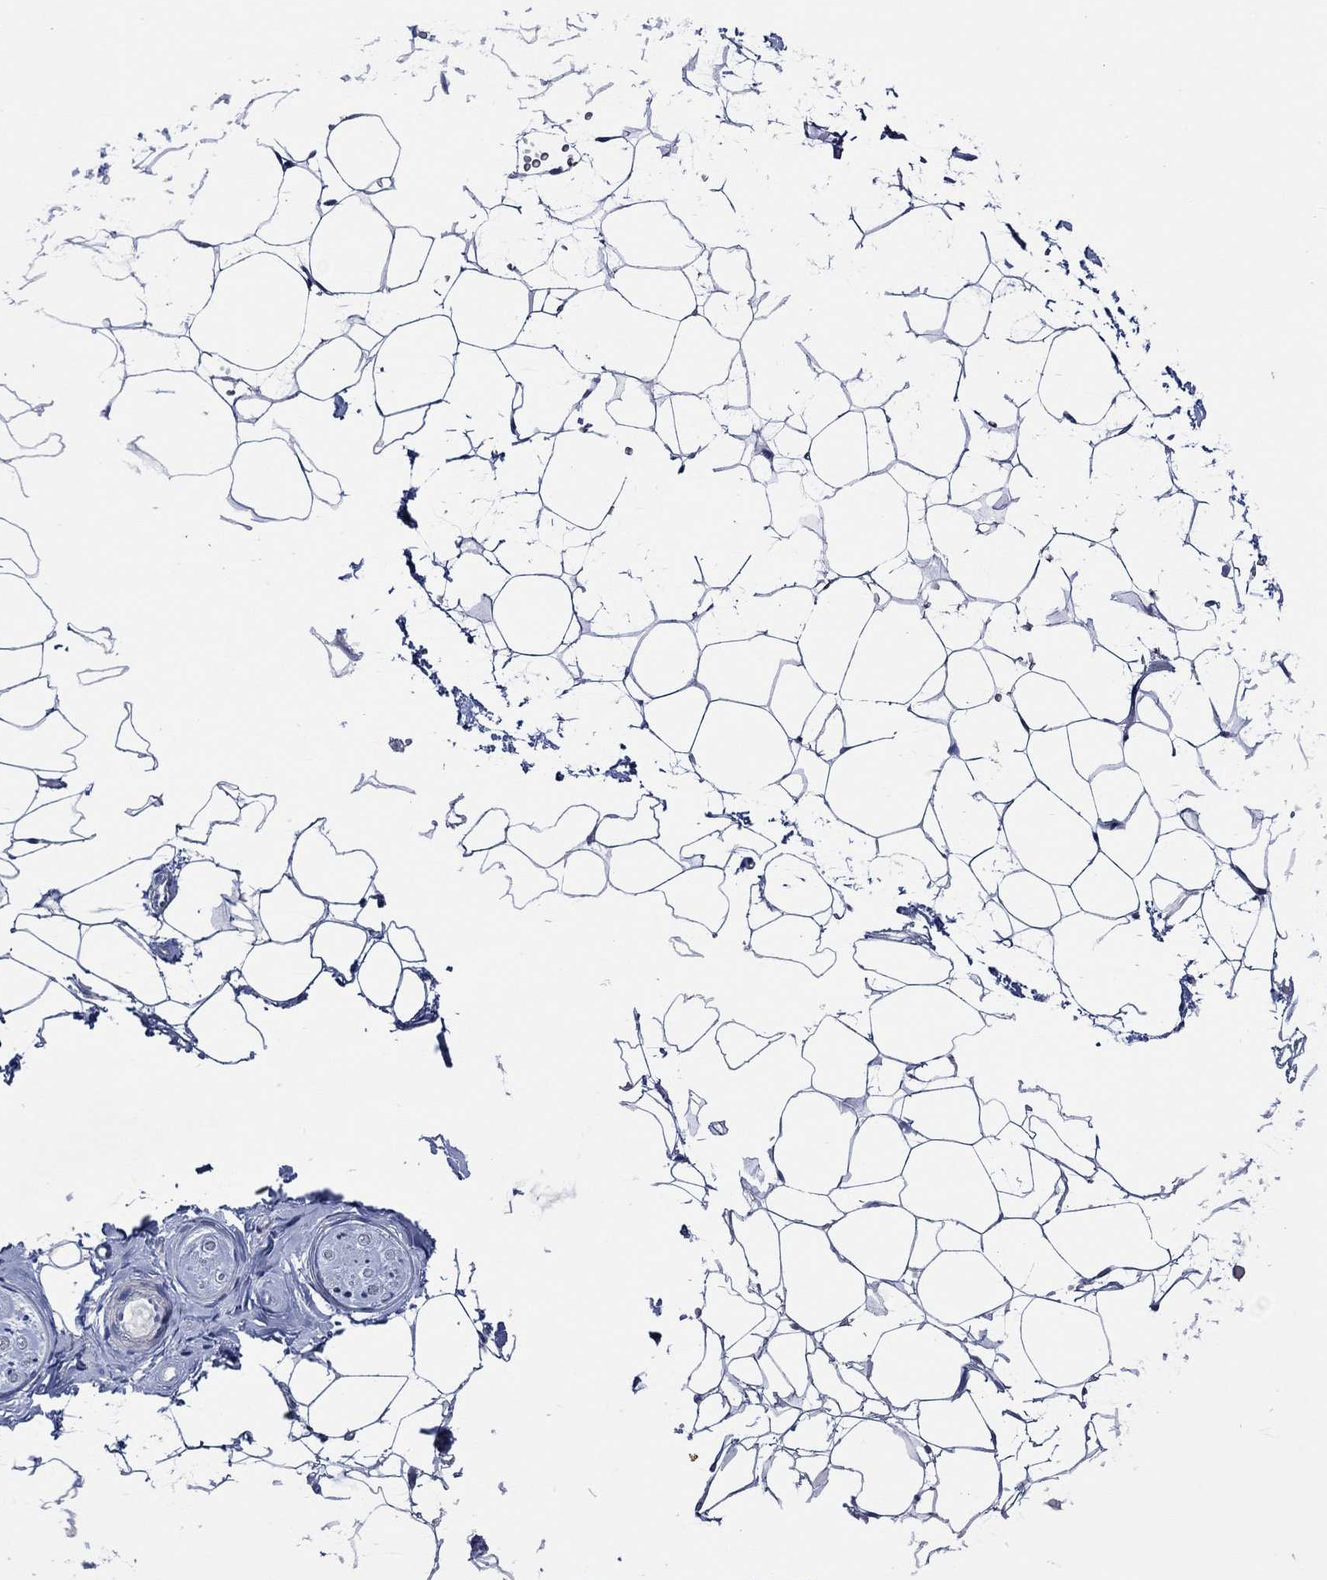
{"staining": {"intensity": "negative", "quantity": "none", "location": "none"}, "tissue": "adipose tissue", "cell_type": "Adipocytes", "image_type": "normal", "snomed": [{"axis": "morphology", "description": "Normal tissue, NOS"}, {"axis": "topography", "description": "Skin"}, {"axis": "topography", "description": "Peripheral nerve tissue"}], "caption": "This histopathology image is of unremarkable adipose tissue stained with immunohistochemistry to label a protein in brown with the nuclei are counter-stained blue. There is no positivity in adipocytes.", "gene": "WDR62", "patient": {"sex": "female", "age": 56}}